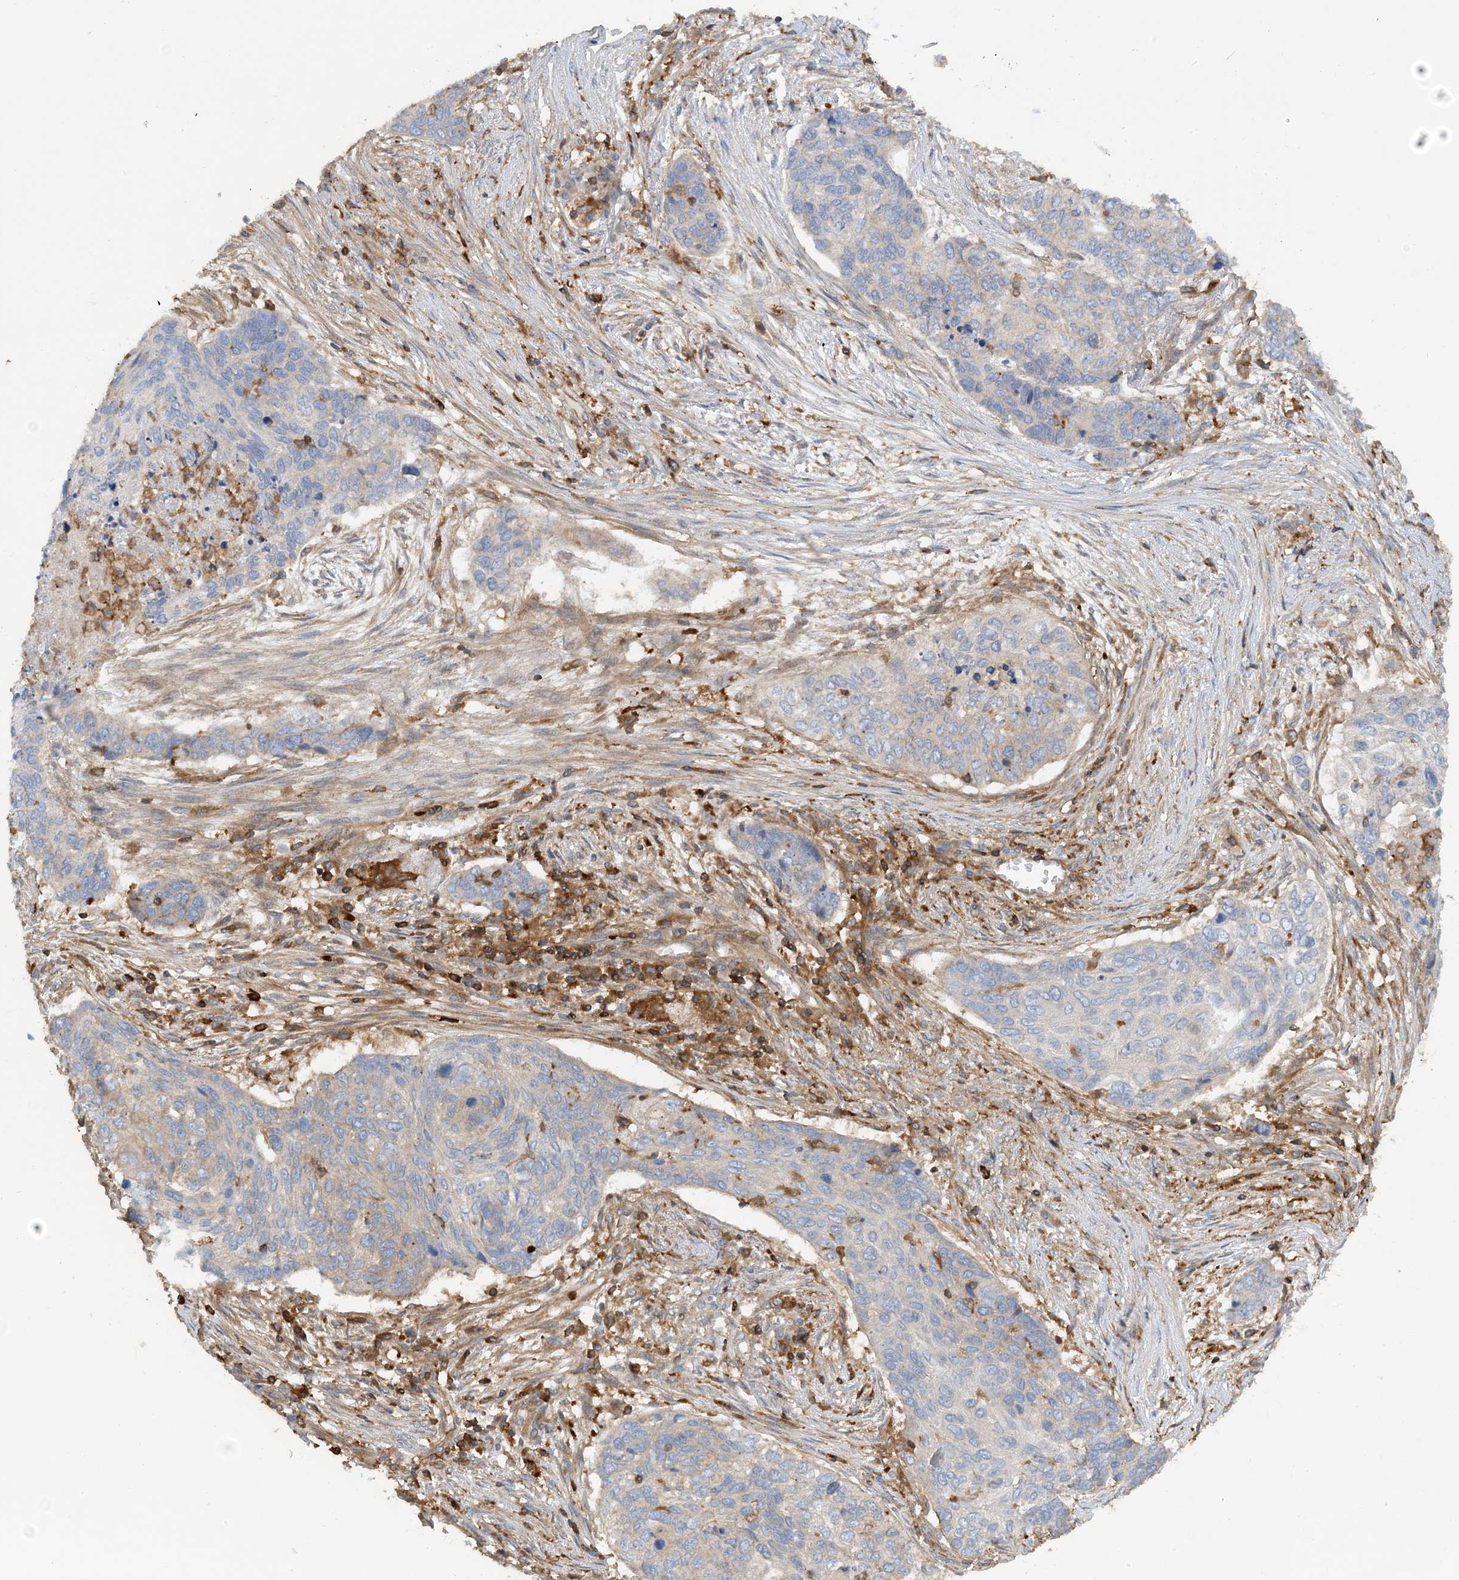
{"staining": {"intensity": "negative", "quantity": "none", "location": "none"}, "tissue": "lung cancer", "cell_type": "Tumor cells", "image_type": "cancer", "snomed": [{"axis": "morphology", "description": "Squamous cell carcinoma, NOS"}, {"axis": "topography", "description": "Lung"}], "caption": "Tumor cells are negative for protein expression in human squamous cell carcinoma (lung). (DAB (3,3'-diaminobenzidine) immunohistochemistry (IHC), high magnification).", "gene": "SFMBT2", "patient": {"sex": "female", "age": 63}}